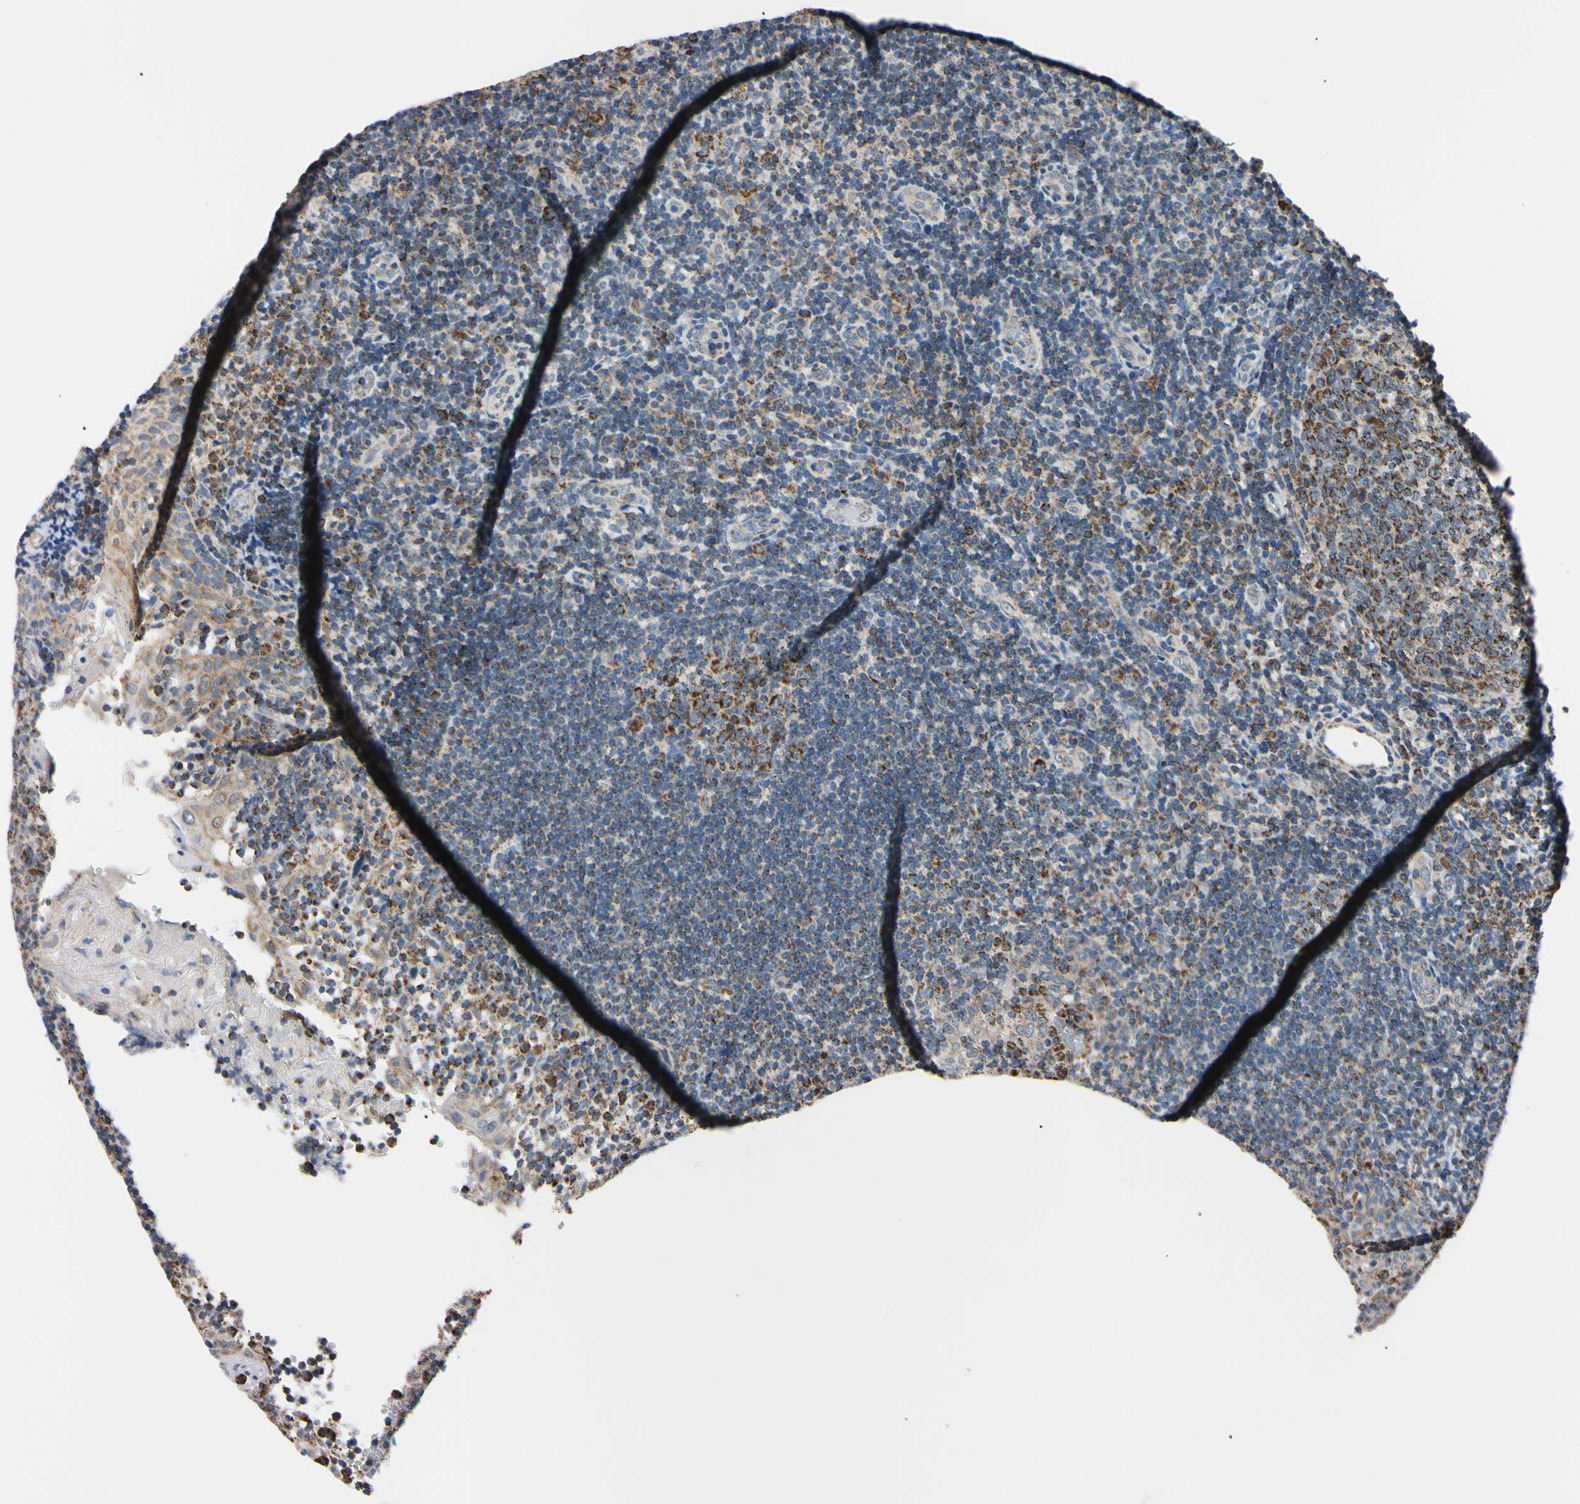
{"staining": {"intensity": "strong", "quantity": ">75%", "location": "cytoplasmic/membranous"}, "tissue": "tonsil", "cell_type": "Germinal center cells", "image_type": "normal", "snomed": [{"axis": "morphology", "description": "Normal tissue, NOS"}, {"axis": "topography", "description": "Tonsil"}], "caption": "Germinal center cells reveal strong cytoplasmic/membranous staining in approximately >75% of cells in unremarkable tonsil.", "gene": "CLPP", "patient": {"sex": "female", "age": 40}}